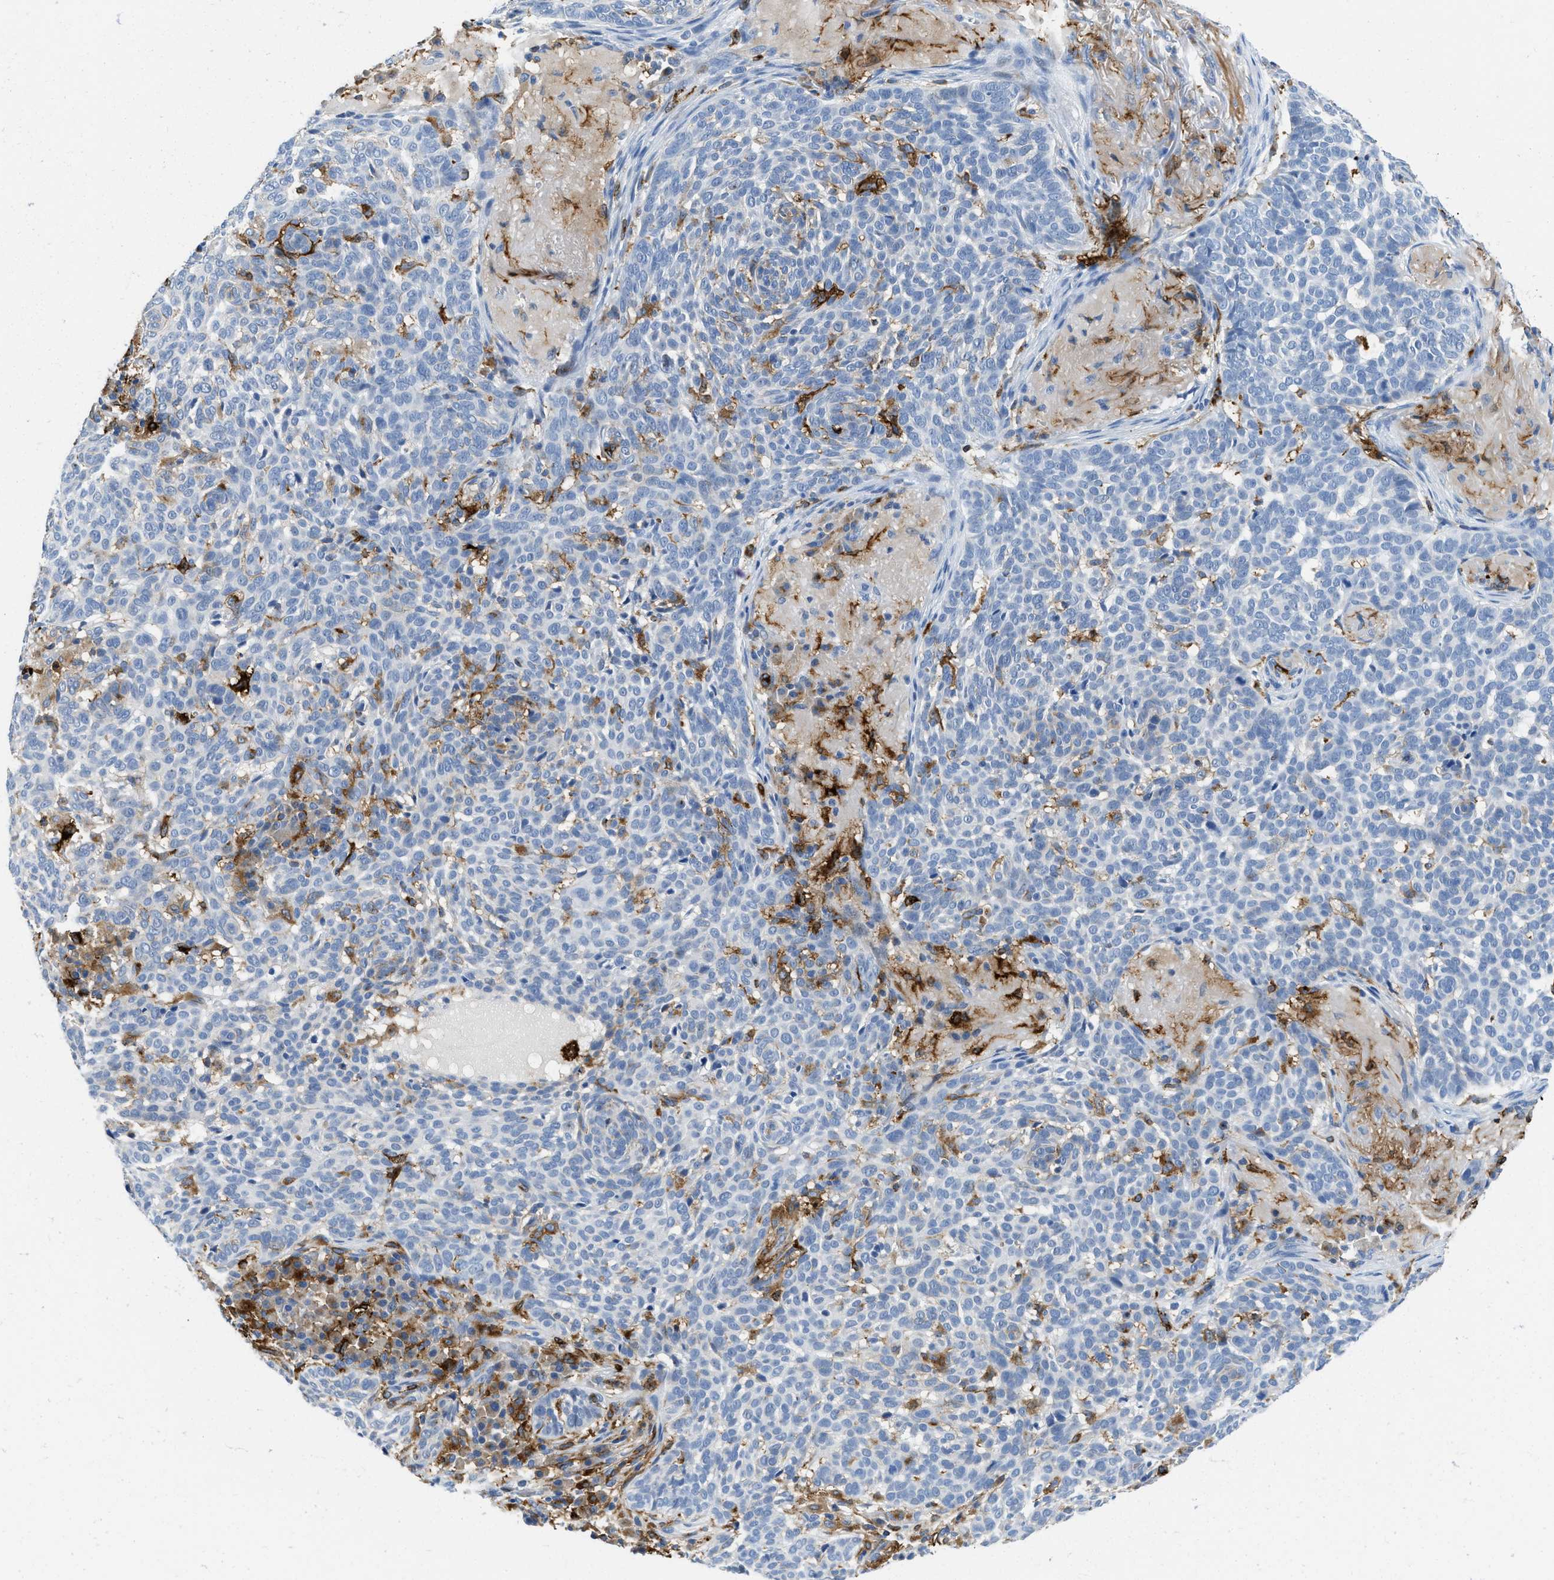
{"staining": {"intensity": "negative", "quantity": "none", "location": "none"}, "tissue": "skin cancer", "cell_type": "Tumor cells", "image_type": "cancer", "snomed": [{"axis": "morphology", "description": "Basal cell carcinoma"}, {"axis": "topography", "description": "Skin"}], "caption": "IHC micrograph of neoplastic tissue: human skin cancer stained with DAB displays no significant protein positivity in tumor cells. Nuclei are stained in blue.", "gene": "CD226", "patient": {"sex": "male", "age": 85}}